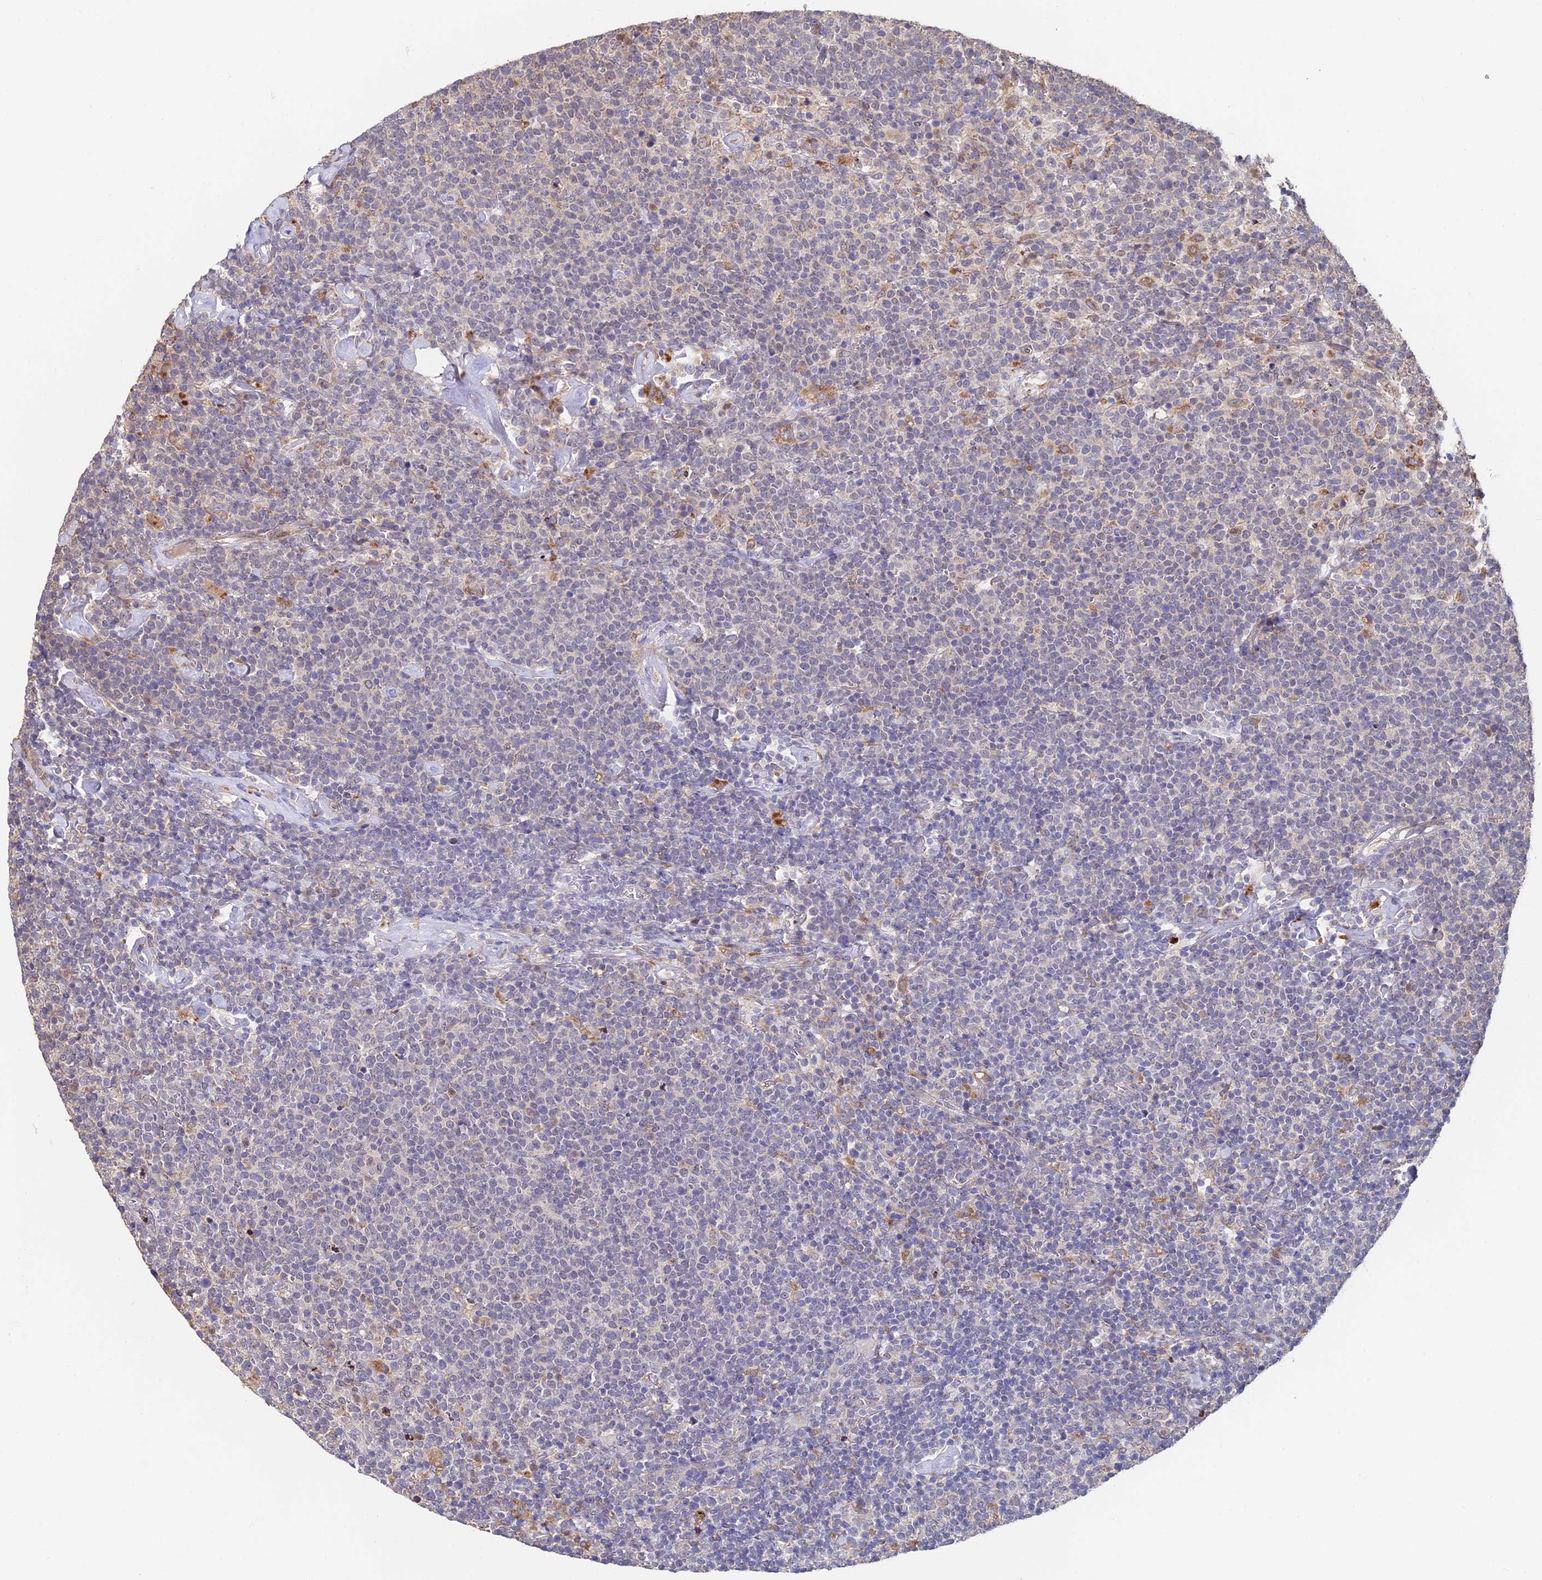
{"staining": {"intensity": "negative", "quantity": "none", "location": "none"}, "tissue": "lymphoma", "cell_type": "Tumor cells", "image_type": "cancer", "snomed": [{"axis": "morphology", "description": "Malignant lymphoma, non-Hodgkin's type, High grade"}, {"axis": "topography", "description": "Lymph node"}], "caption": "DAB immunohistochemical staining of human high-grade malignant lymphoma, non-Hodgkin's type reveals no significant staining in tumor cells.", "gene": "ACTR5", "patient": {"sex": "male", "age": 61}}